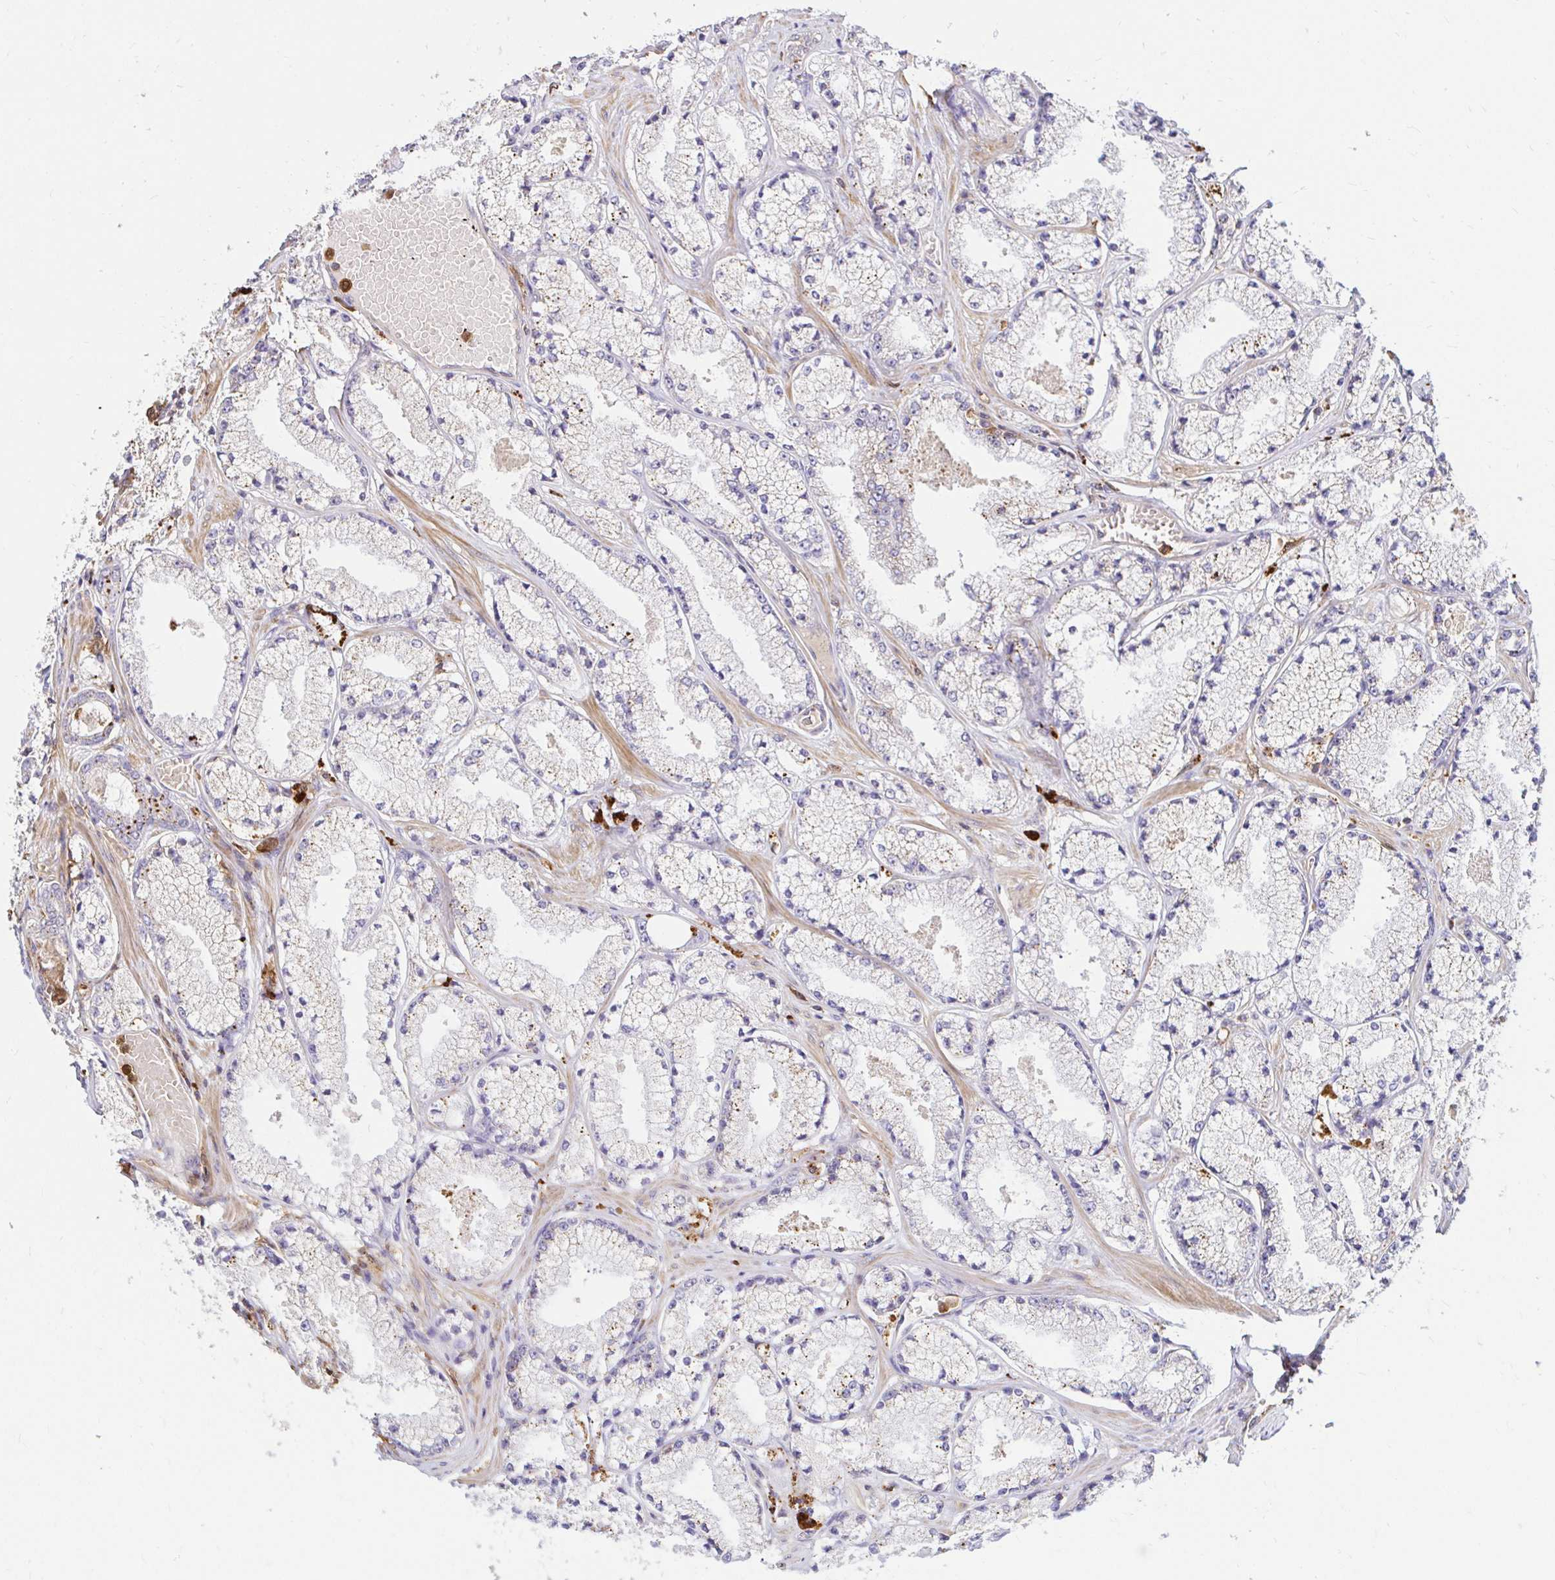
{"staining": {"intensity": "weak", "quantity": "<25%", "location": "cytoplasmic/membranous"}, "tissue": "prostate cancer", "cell_type": "Tumor cells", "image_type": "cancer", "snomed": [{"axis": "morphology", "description": "Adenocarcinoma, High grade"}, {"axis": "topography", "description": "Prostate"}], "caption": "An immunohistochemistry image of high-grade adenocarcinoma (prostate) is shown. There is no staining in tumor cells of high-grade adenocarcinoma (prostate).", "gene": "PYCARD", "patient": {"sex": "male", "age": 63}}